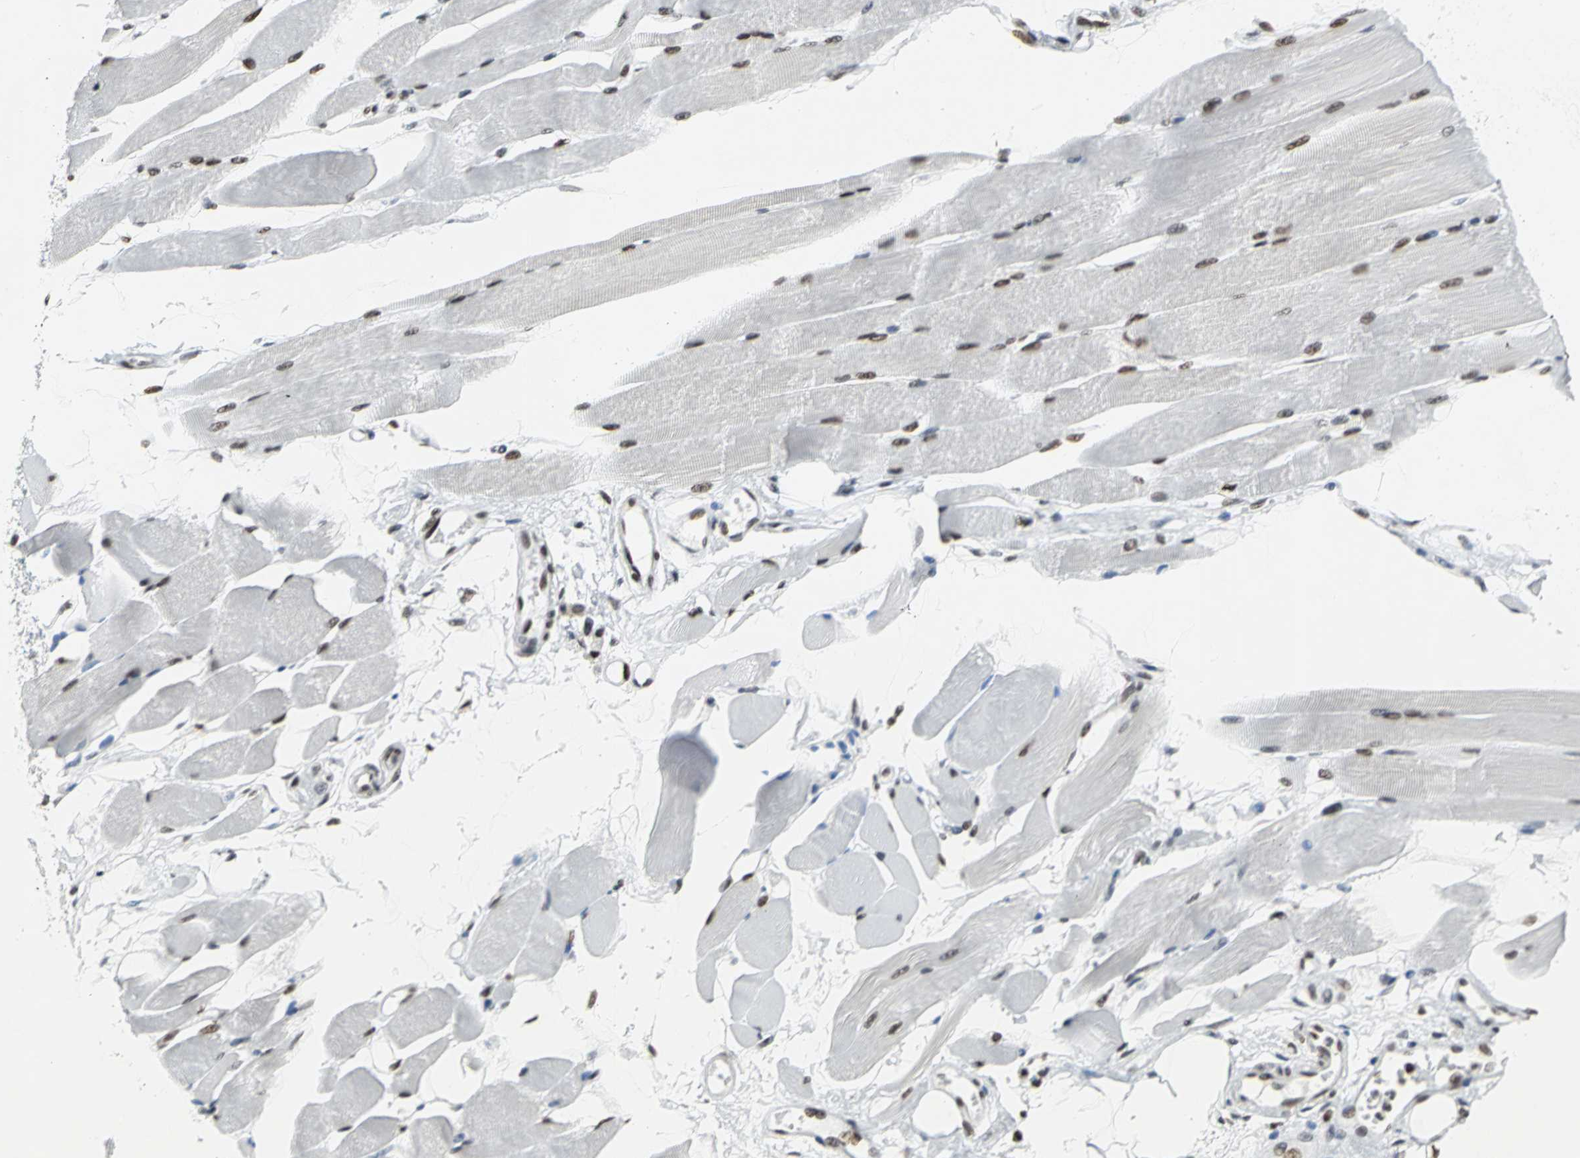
{"staining": {"intensity": "strong", "quantity": "25%-75%", "location": "nuclear"}, "tissue": "skeletal muscle", "cell_type": "Myocytes", "image_type": "normal", "snomed": [{"axis": "morphology", "description": "Normal tissue, NOS"}, {"axis": "topography", "description": "Skeletal muscle"}, {"axis": "topography", "description": "Peripheral nerve tissue"}], "caption": "Myocytes exhibit strong nuclear positivity in about 25%-75% of cells in unremarkable skeletal muscle. (Brightfield microscopy of DAB IHC at high magnification).", "gene": "HNRNPD", "patient": {"sex": "female", "age": 84}}